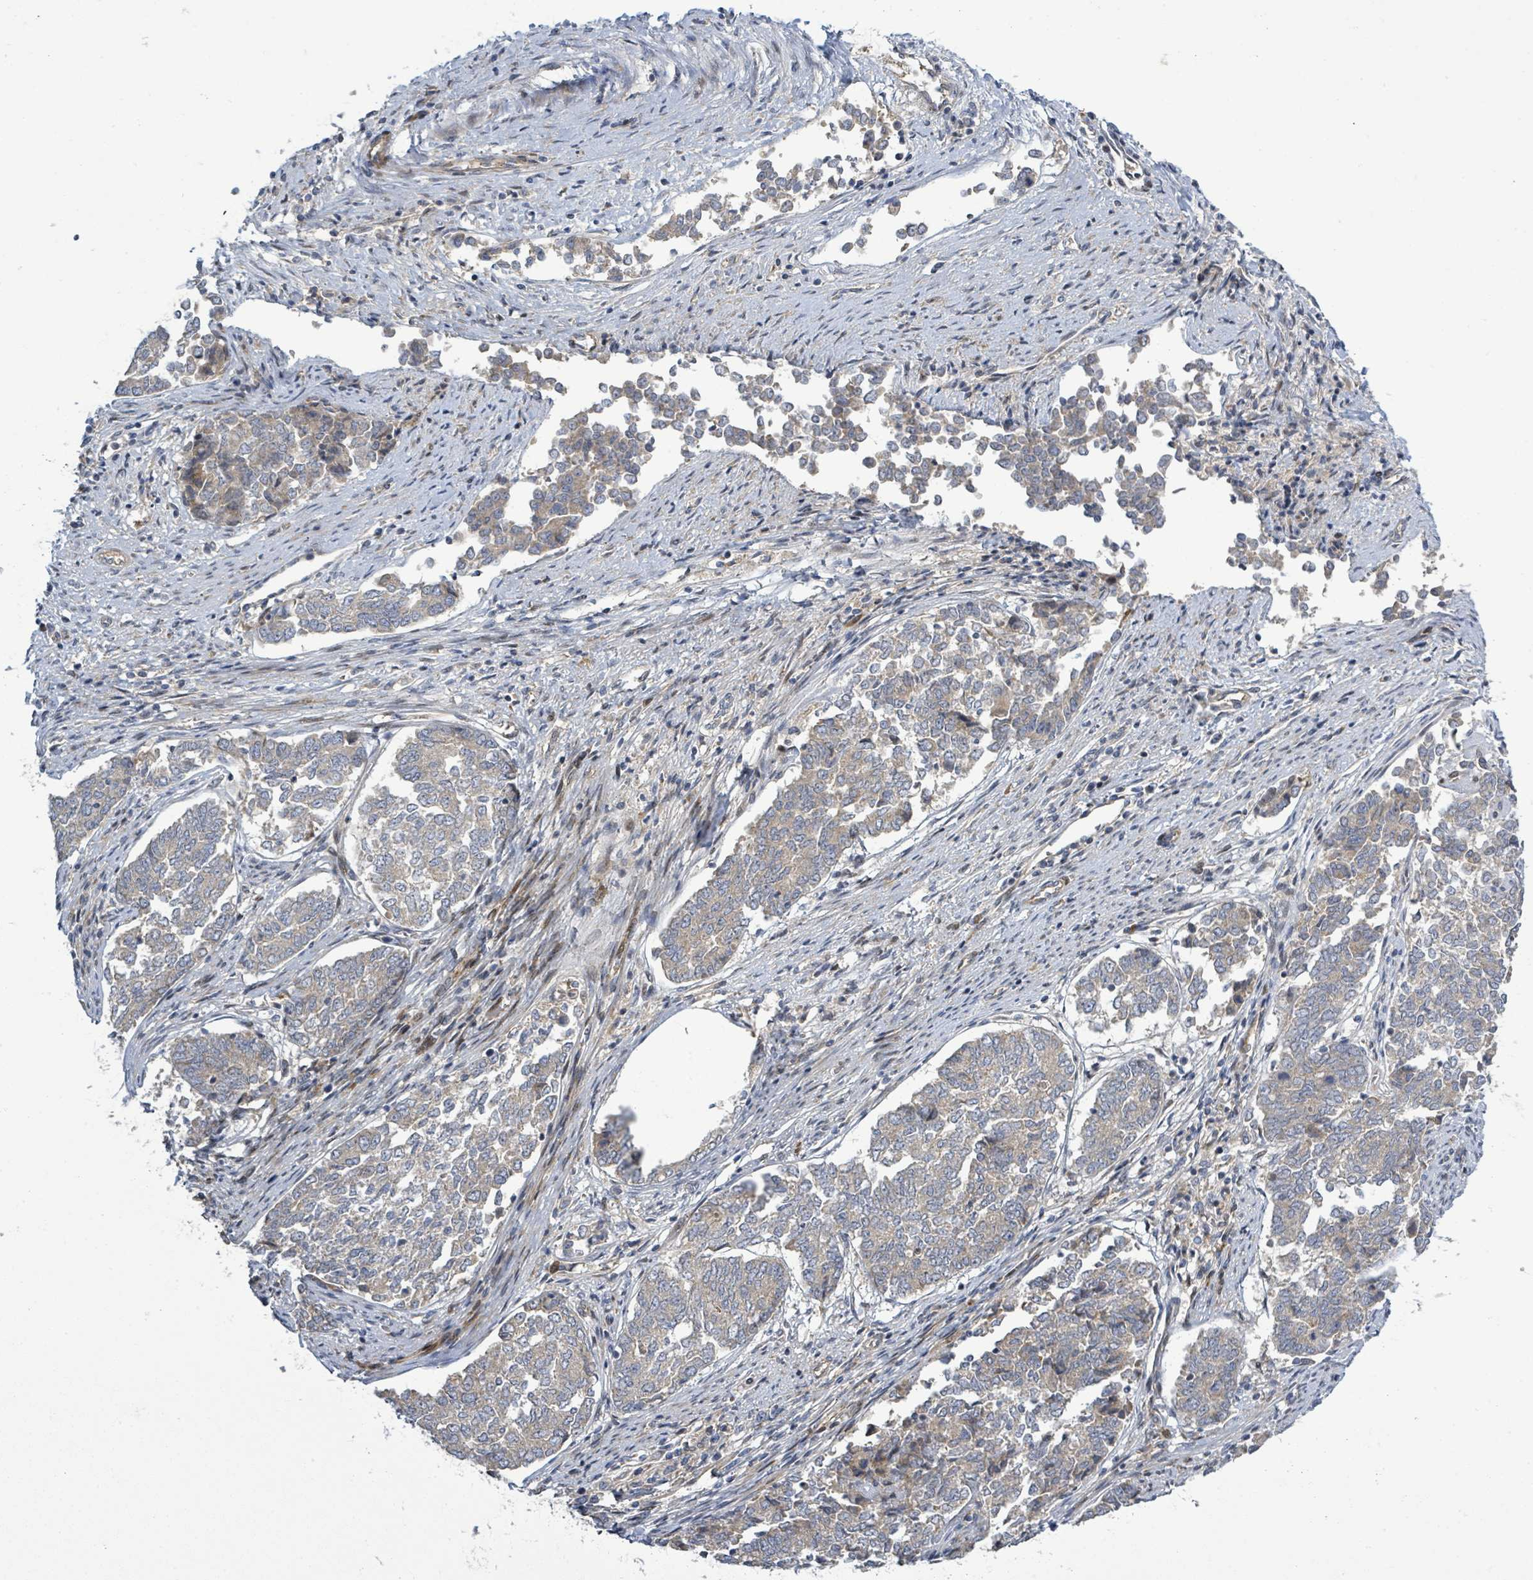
{"staining": {"intensity": "weak", "quantity": ">75%", "location": "cytoplasmic/membranous"}, "tissue": "endometrial cancer", "cell_type": "Tumor cells", "image_type": "cancer", "snomed": [{"axis": "morphology", "description": "Adenocarcinoma, NOS"}, {"axis": "topography", "description": "Endometrium"}], "caption": "Tumor cells reveal weak cytoplasmic/membranous staining in approximately >75% of cells in endometrial cancer (adenocarcinoma).", "gene": "CFAP210", "patient": {"sex": "female", "age": 80}}